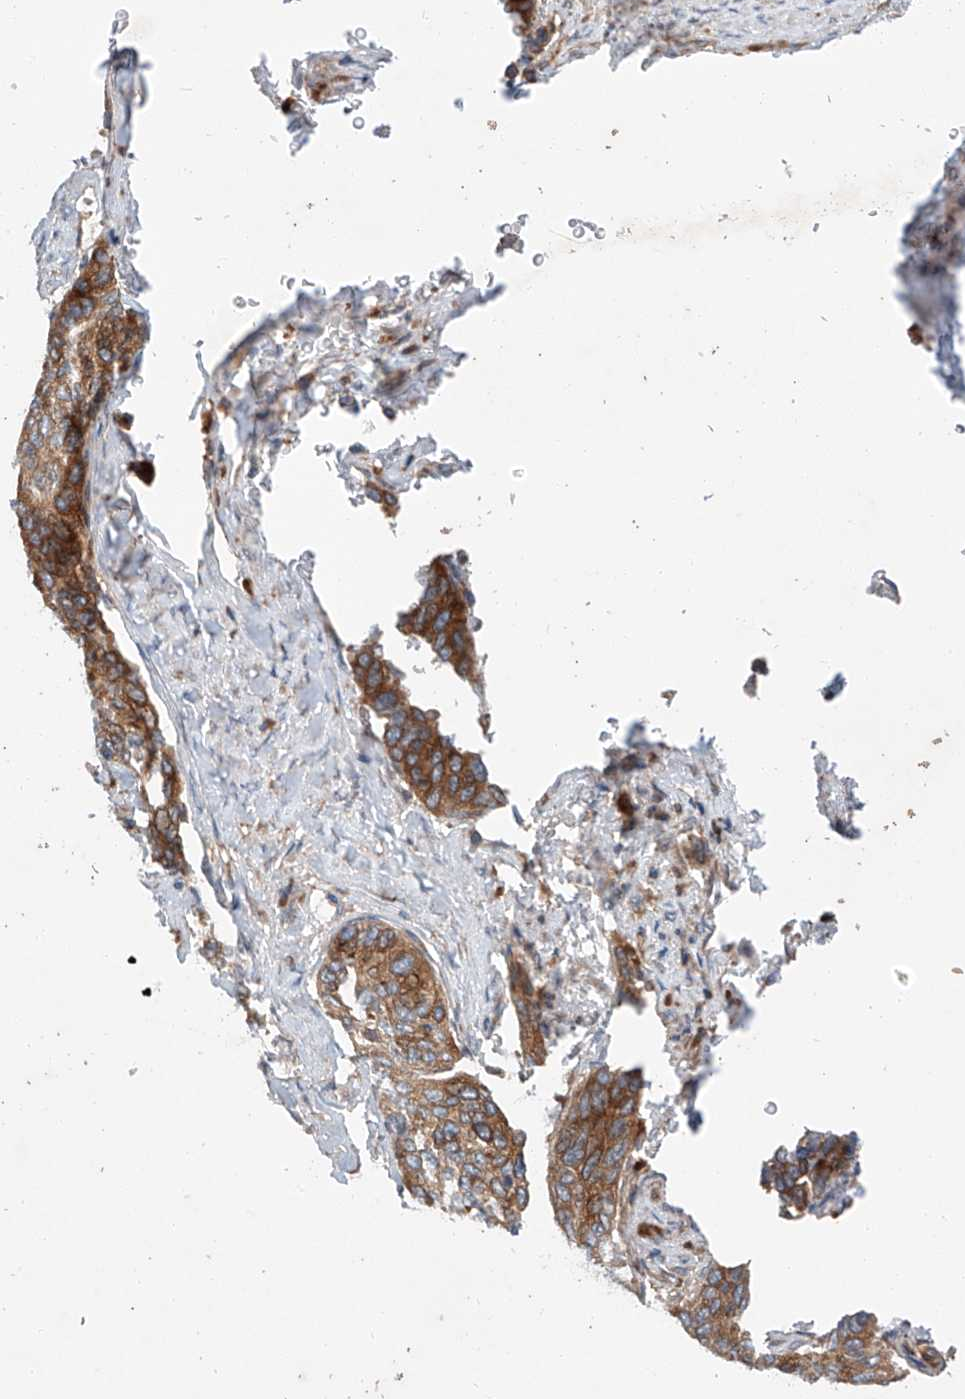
{"staining": {"intensity": "moderate", "quantity": ">75%", "location": "cytoplasmic/membranous"}, "tissue": "cervical cancer", "cell_type": "Tumor cells", "image_type": "cancer", "snomed": [{"axis": "morphology", "description": "Squamous cell carcinoma, NOS"}, {"axis": "topography", "description": "Cervix"}], "caption": "The photomicrograph displays a brown stain indicating the presence of a protein in the cytoplasmic/membranous of tumor cells in squamous cell carcinoma (cervical).", "gene": "RUSC1", "patient": {"sex": "female", "age": 60}}